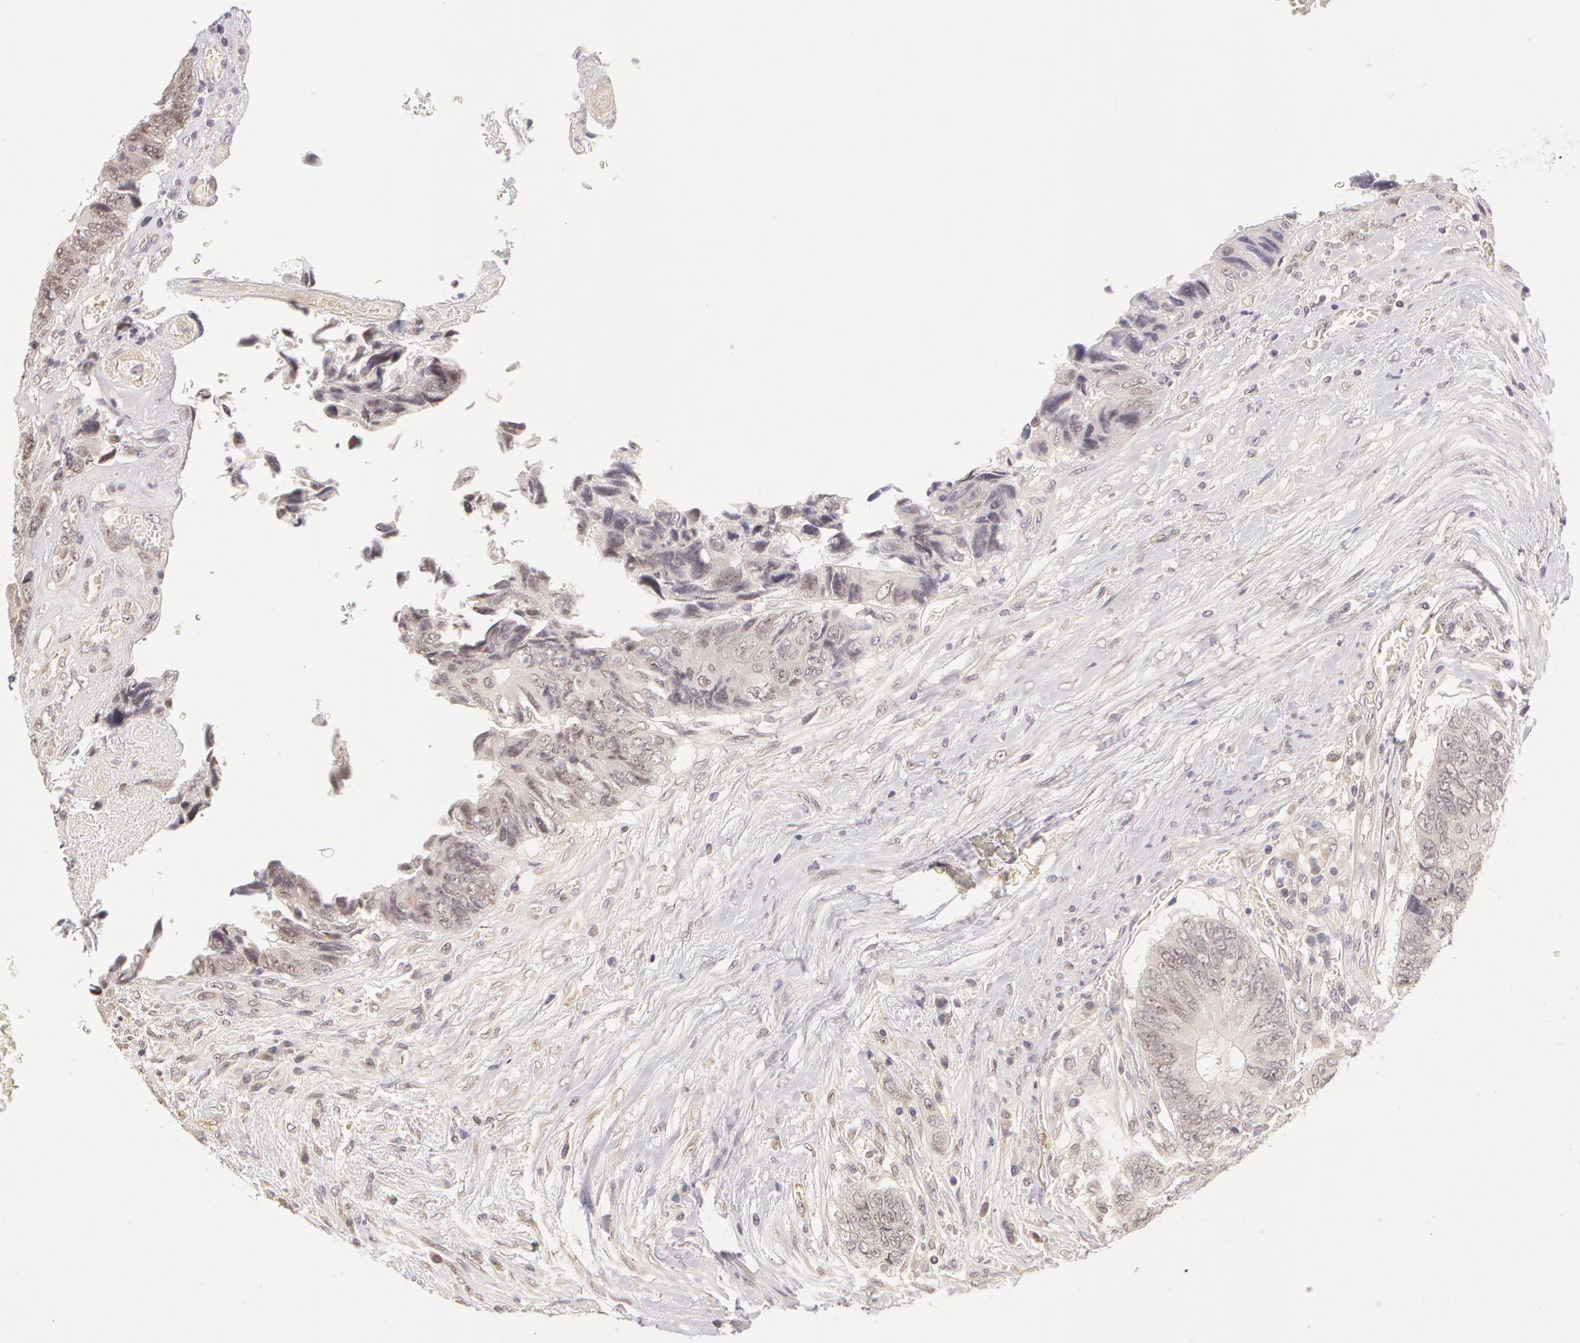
{"staining": {"intensity": "weak", "quantity": "<25%", "location": "nuclear"}, "tissue": "colorectal cancer", "cell_type": "Tumor cells", "image_type": "cancer", "snomed": [{"axis": "morphology", "description": "Adenocarcinoma, NOS"}, {"axis": "topography", "description": "Rectum"}], "caption": "High power microscopy image of an immunohistochemistry photomicrograph of adenocarcinoma (colorectal), revealing no significant staining in tumor cells.", "gene": "ZNF597", "patient": {"sex": "female", "age": 82}}